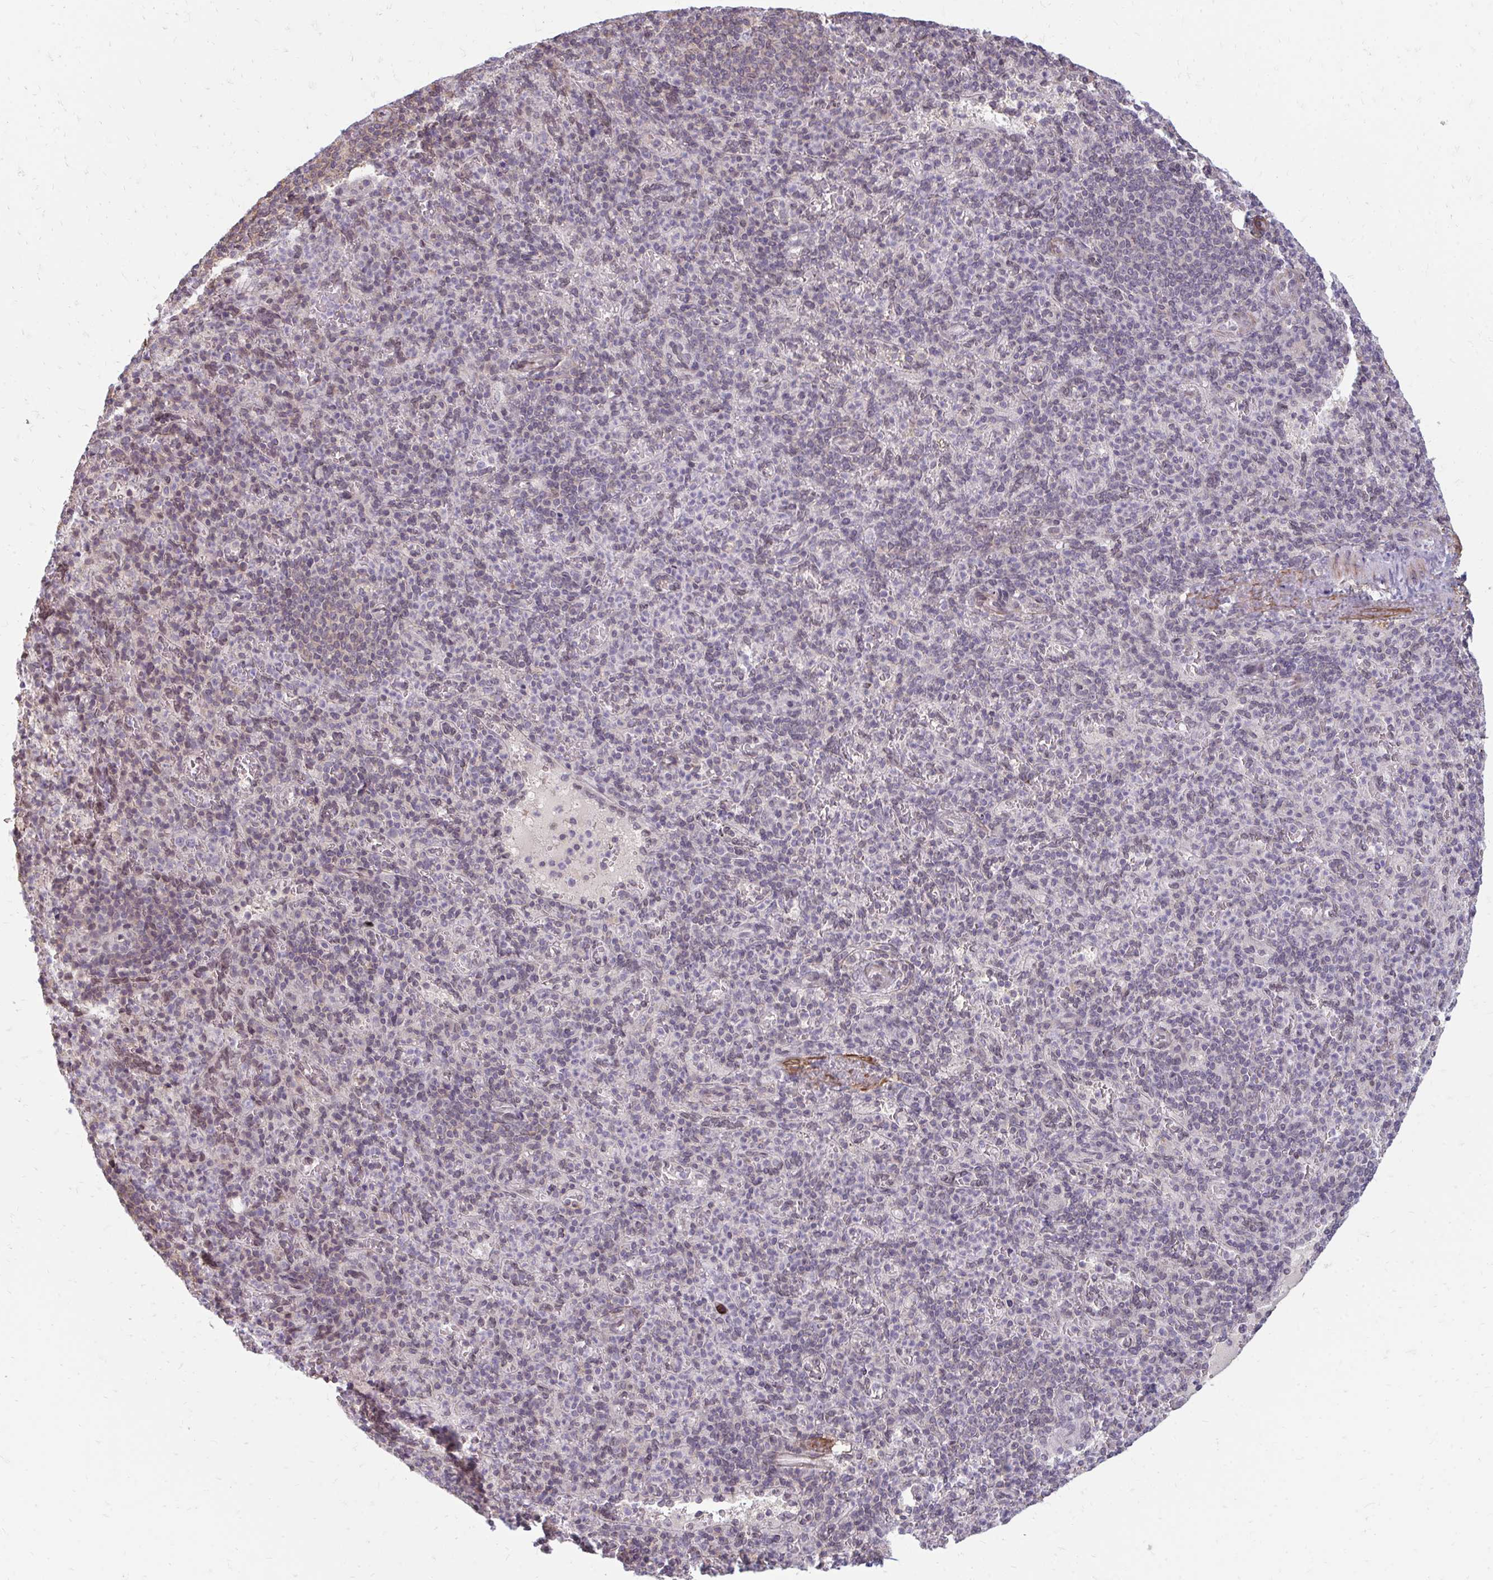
{"staining": {"intensity": "negative", "quantity": "none", "location": "none"}, "tissue": "spleen", "cell_type": "Cells in red pulp", "image_type": "normal", "snomed": [{"axis": "morphology", "description": "Normal tissue, NOS"}, {"axis": "topography", "description": "Spleen"}], "caption": "A photomicrograph of human spleen is negative for staining in cells in red pulp.", "gene": "GPC5", "patient": {"sex": "female", "age": 74}}